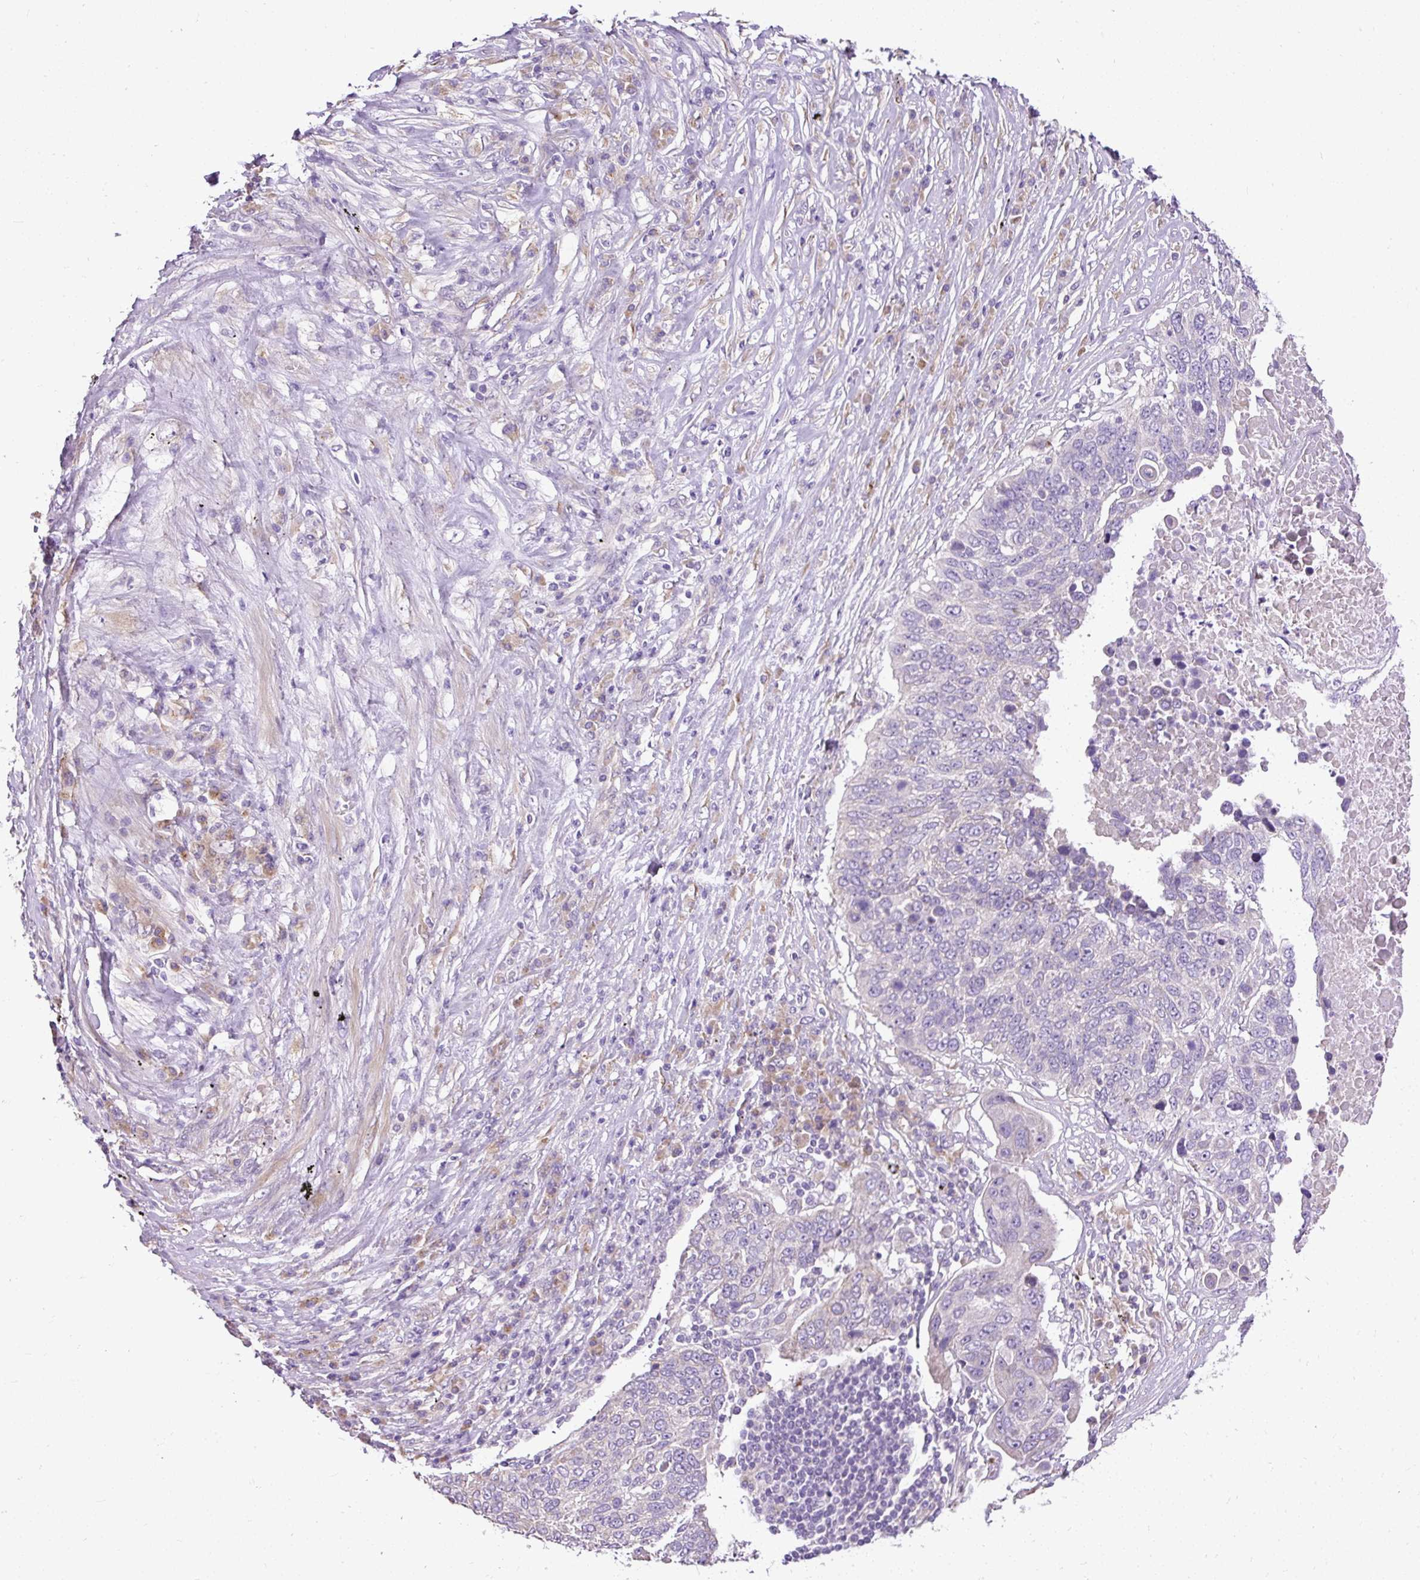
{"staining": {"intensity": "negative", "quantity": "none", "location": "none"}, "tissue": "lung cancer", "cell_type": "Tumor cells", "image_type": "cancer", "snomed": [{"axis": "morphology", "description": "Squamous cell carcinoma, NOS"}, {"axis": "topography", "description": "Lung"}], "caption": "IHC of lung cancer (squamous cell carcinoma) reveals no positivity in tumor cells. (IHC, brightfield microscopy, high magnification).", "gene": "FAM149A", "patient": {"sex": "male", "age": 66}}